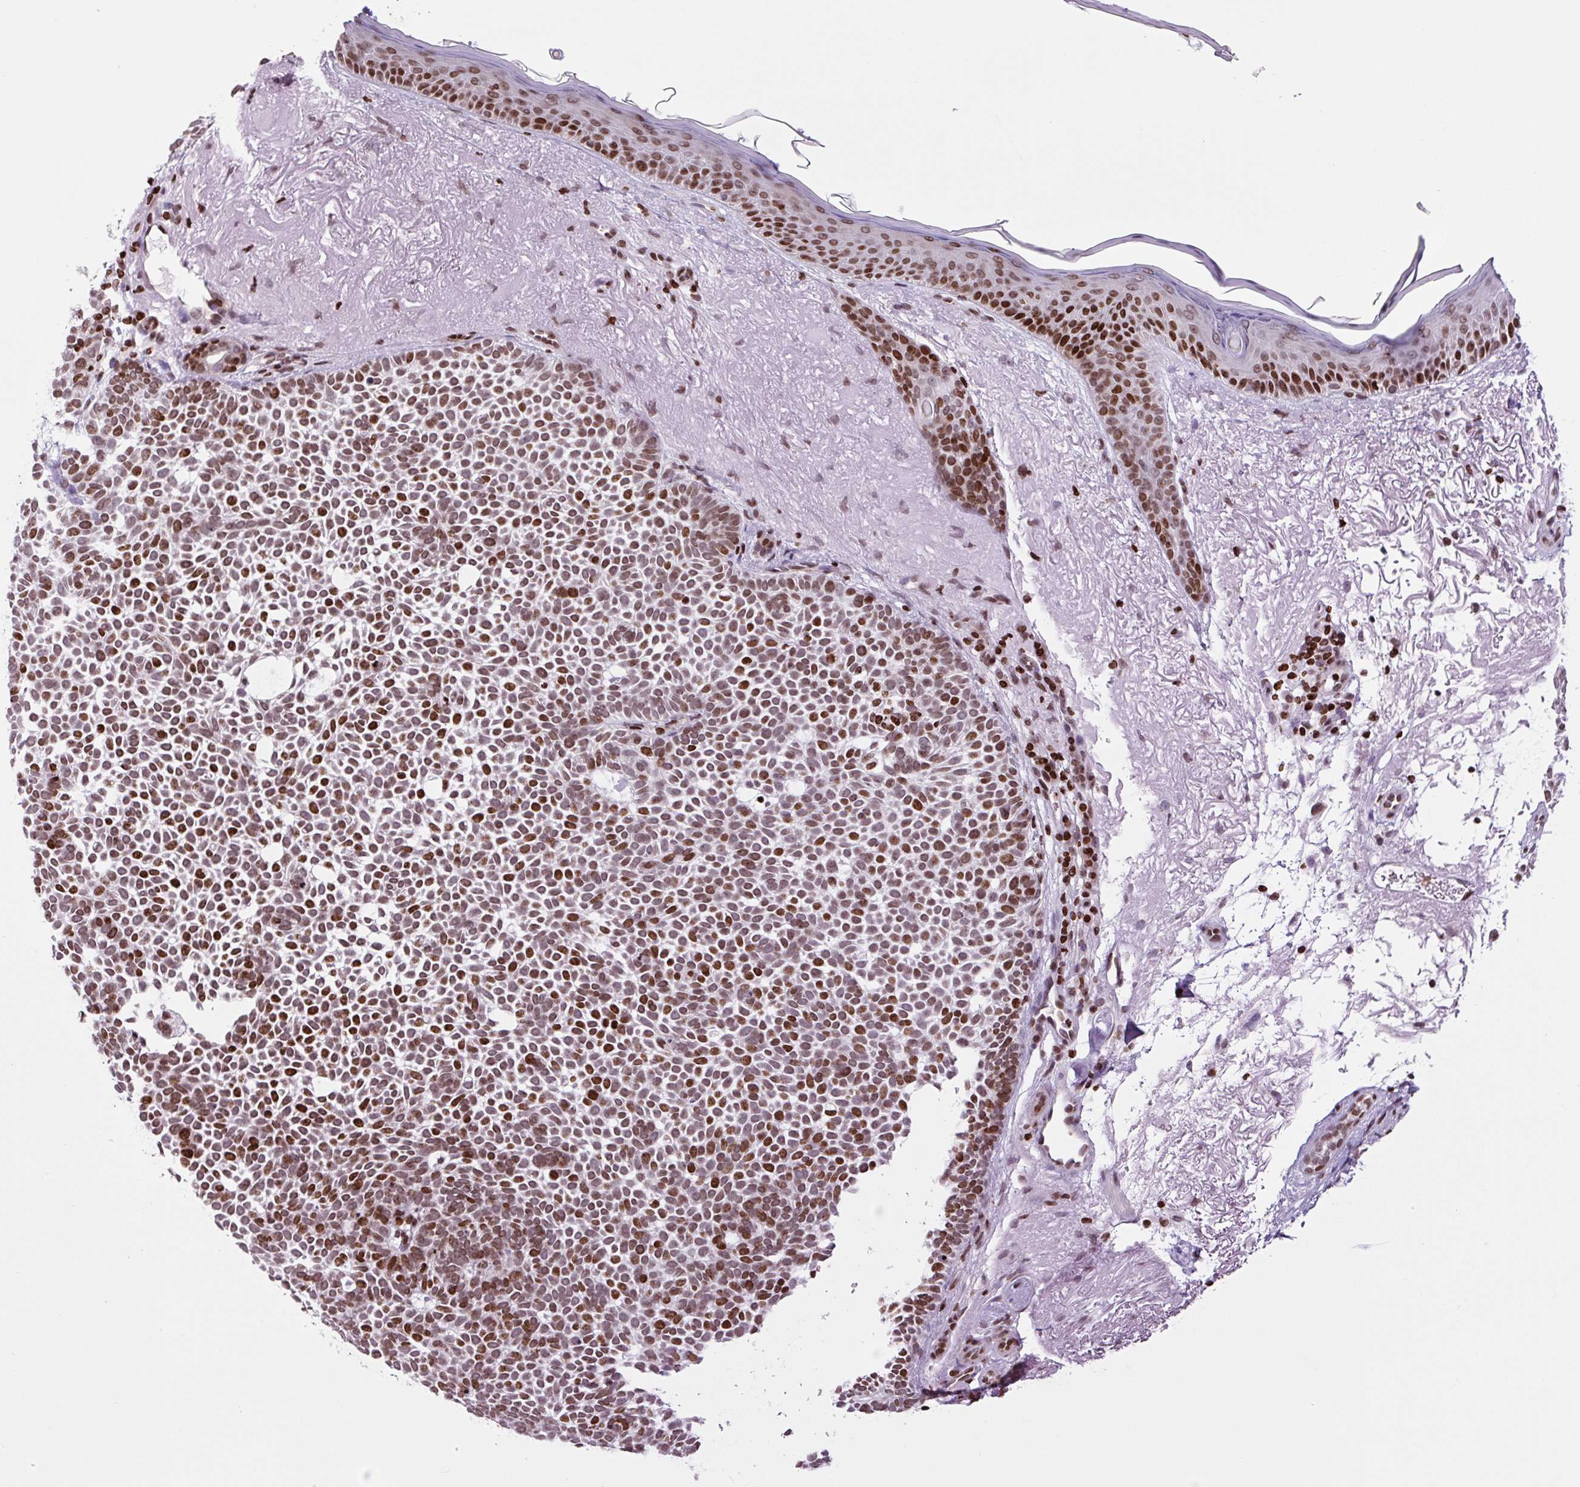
{"staining": {"intensity": "moderate", "quantity": ">75%", "location": "nuclear"}, "tissue": "skin cancer", "cell_type": "Tumor cells", "image_type": "cancer", "snomed": [{"axis": "morphology", "description": "Basal cell carcinoma"}, {"axis": "topography", "description": "Skin"}], "caption": "The image displays immunohistochemical staining of basal cell carcinoma (skin). There is moderate nuclear staining is present in about >75% of tumor cells. (brown staining indicates protein expression, while blue staining denotes nuclei).", "gene": "H1-3", "patient": {"sex": "female", "age": 77}}